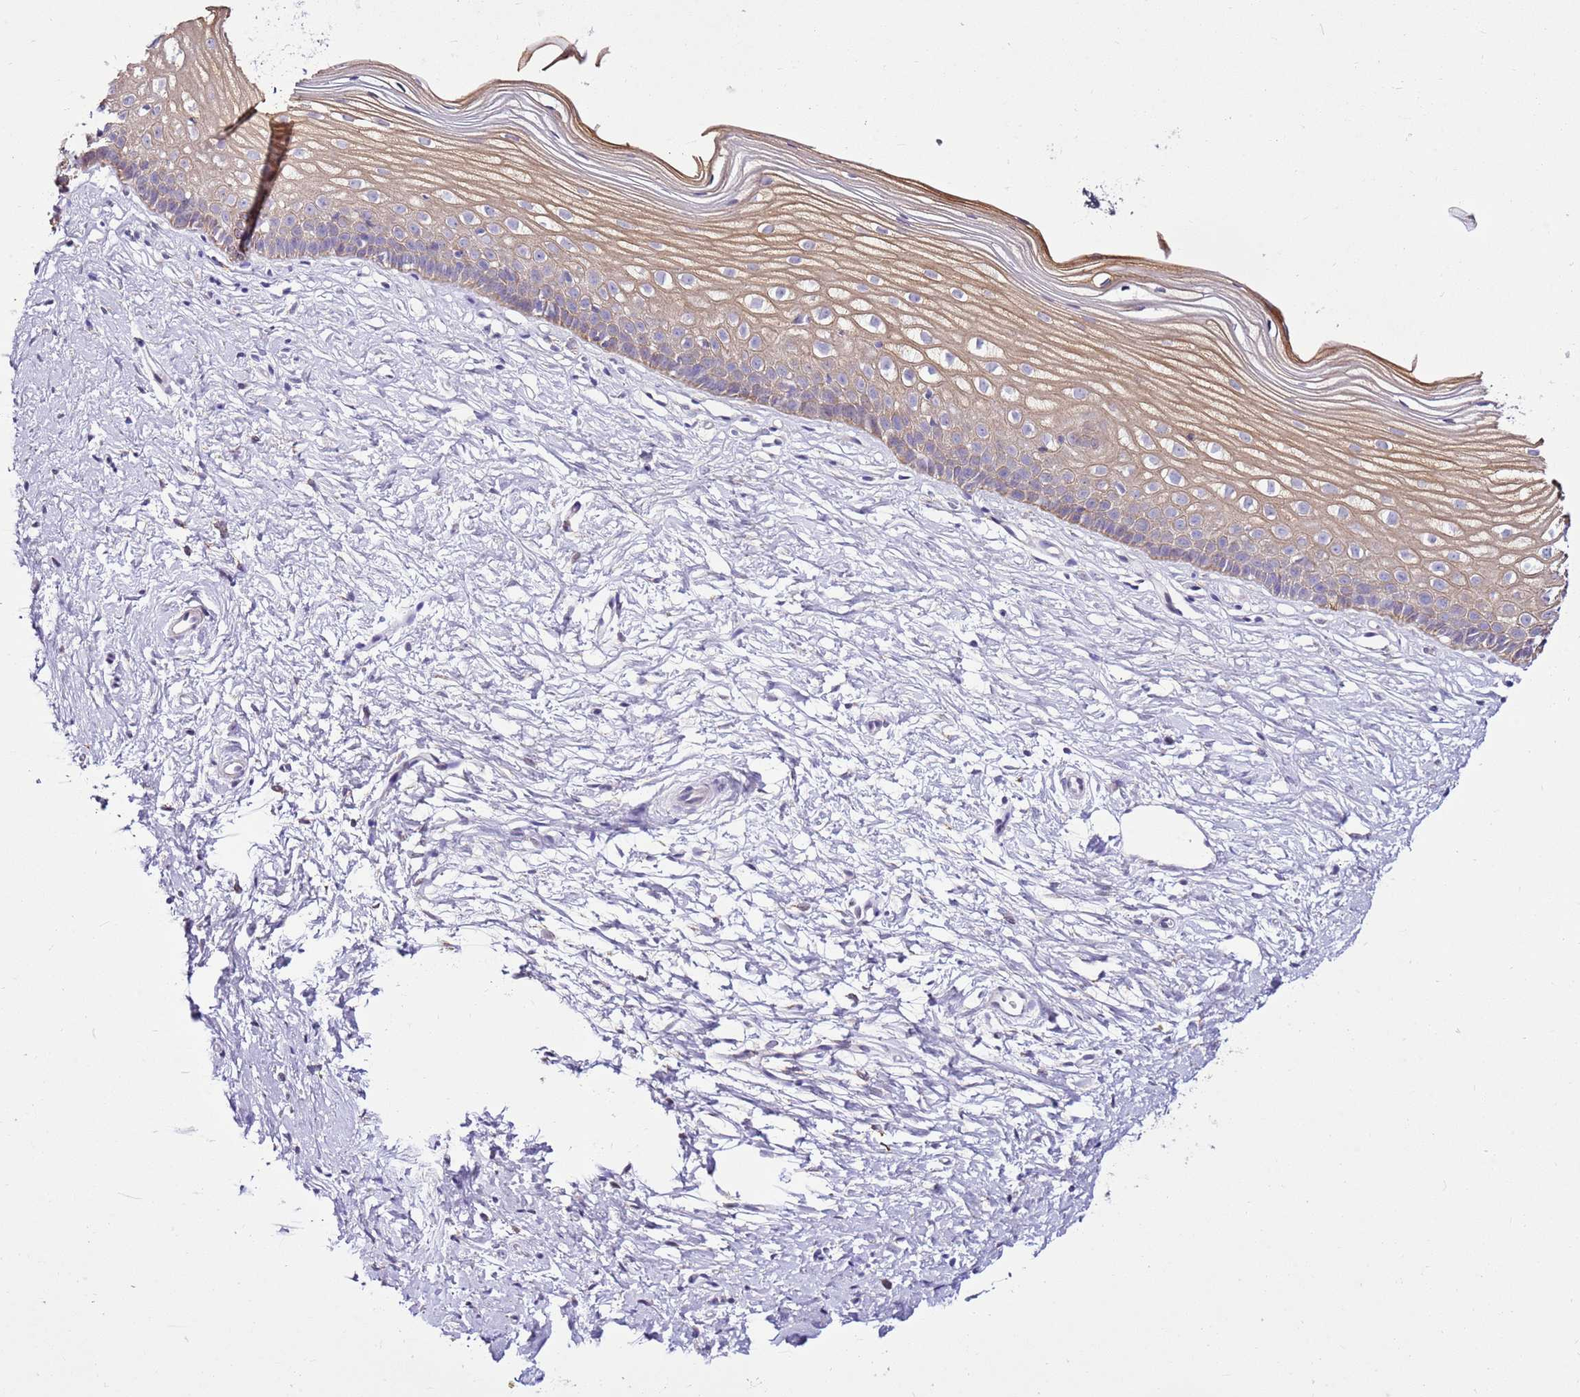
{"staining": {"intensity": "negative", "quantity": "none", "location": "none"}, "tissue": "cervix", "cell_type": "Glandular cells", "image_type": "normal", "snomed": [{"axis": "morphology", "description": "Normal tissue, NOS"}, {"axis": "topography", "description": "Cervix"}], "caption": "Micrograph shows no significant protein expression in glandular cells of normal cervix. The staining was performed using DAB (3,3'-diaminobenzidine) to visualize the protein expression in brown, while the nuclei were stained in blue with hematoxylin (Magnification: 20x).", "gene": "SLC38A5", "patient": {"sex": "female", "age": 40}}